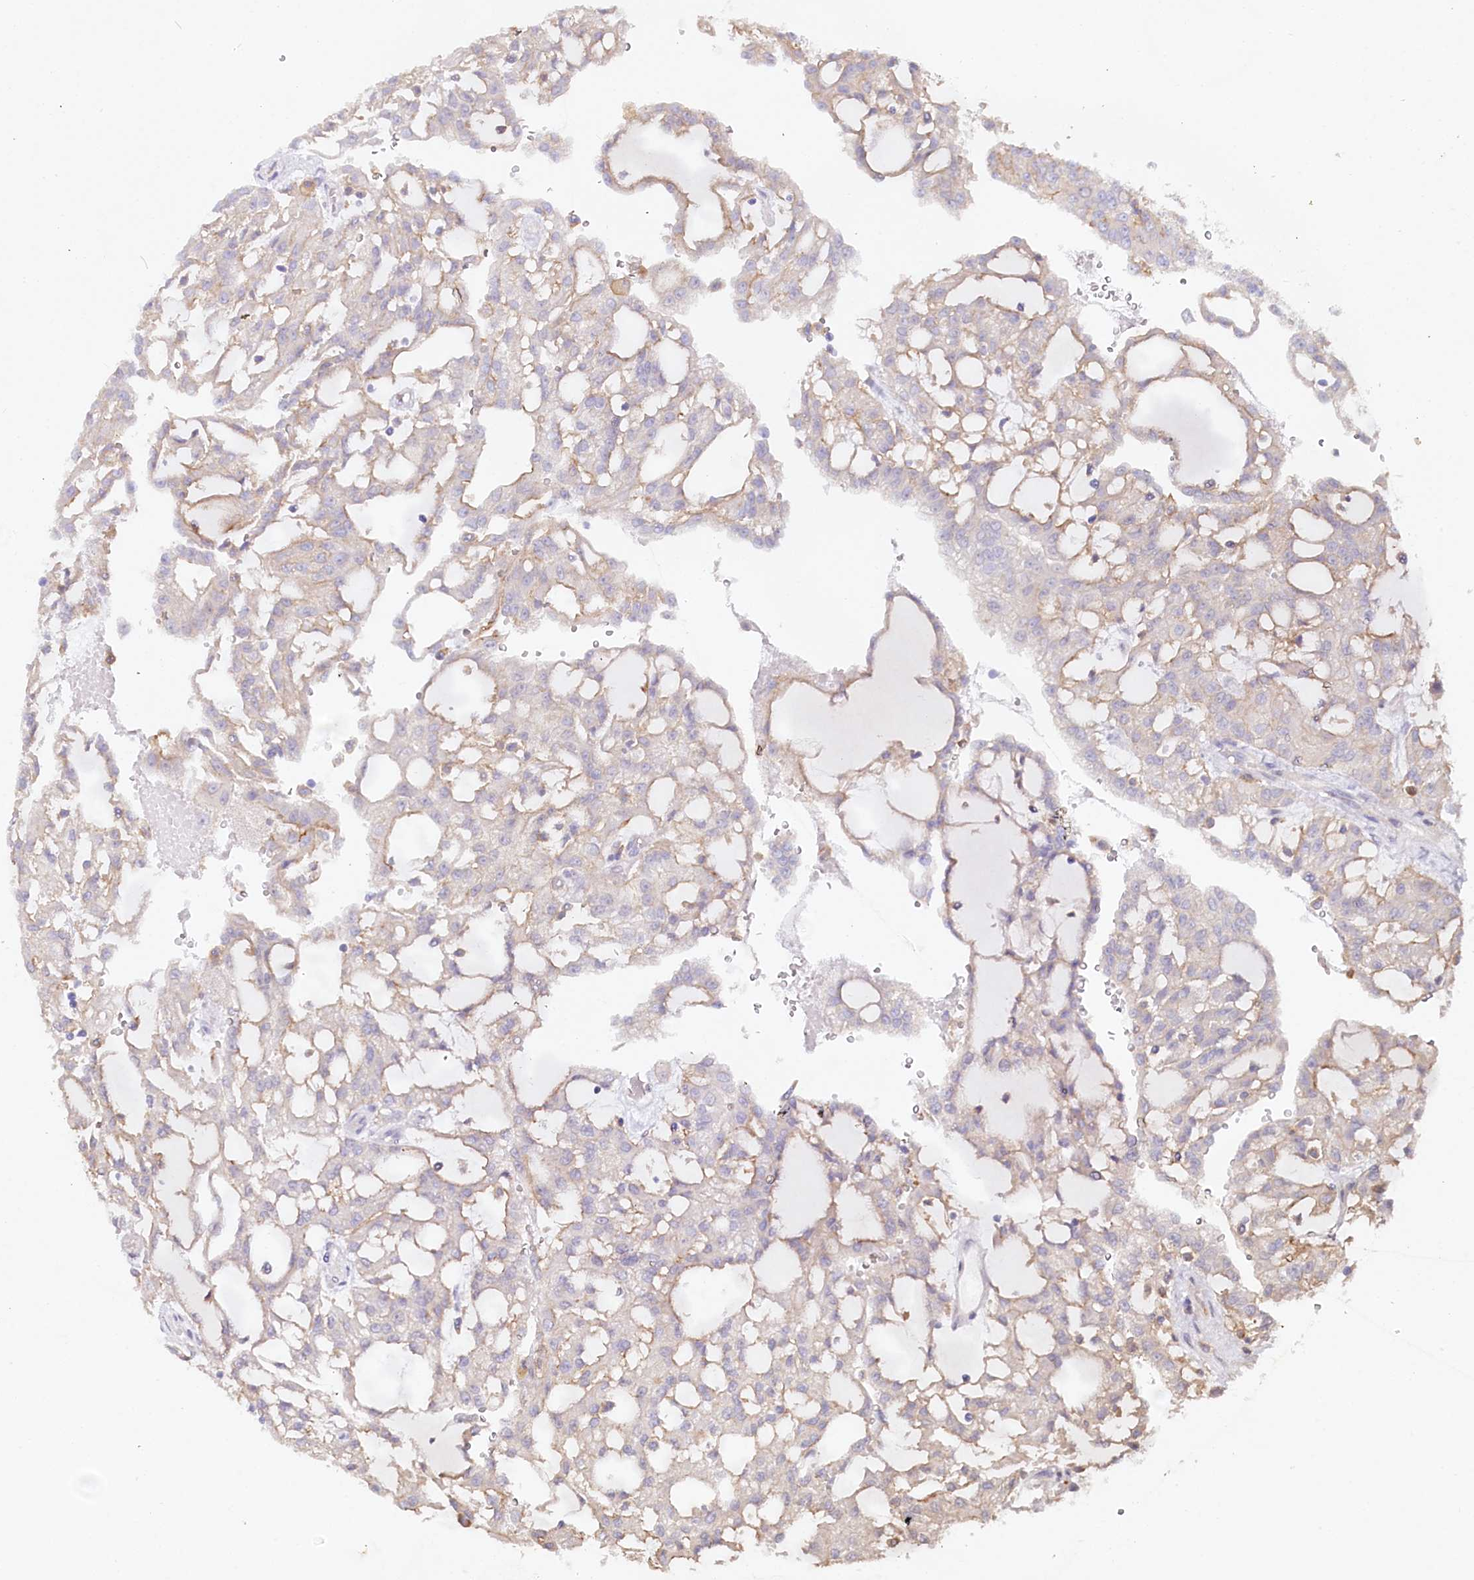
{"staining": {"intensity": "moderate", "quantity": "<25%", "location": "cytoplasmic/membranous"}, "tissue": "renal cancer", "cell_type": "Tumor cells", "image_type": "cancer", "snomed": [{"axis": "morphology", "description": "Adenocarcinoma, NOS"}, {"axis": "topography", "description": "Kidney"}], "caption": "This is an image of IHC staining of adenocarcinoma (renal), which shows moderate positivity in the cytoplasmic/membranous of tumor cells.", "gene": "ALDH3B1", "patient": {"sex": "male", "age": 63}}